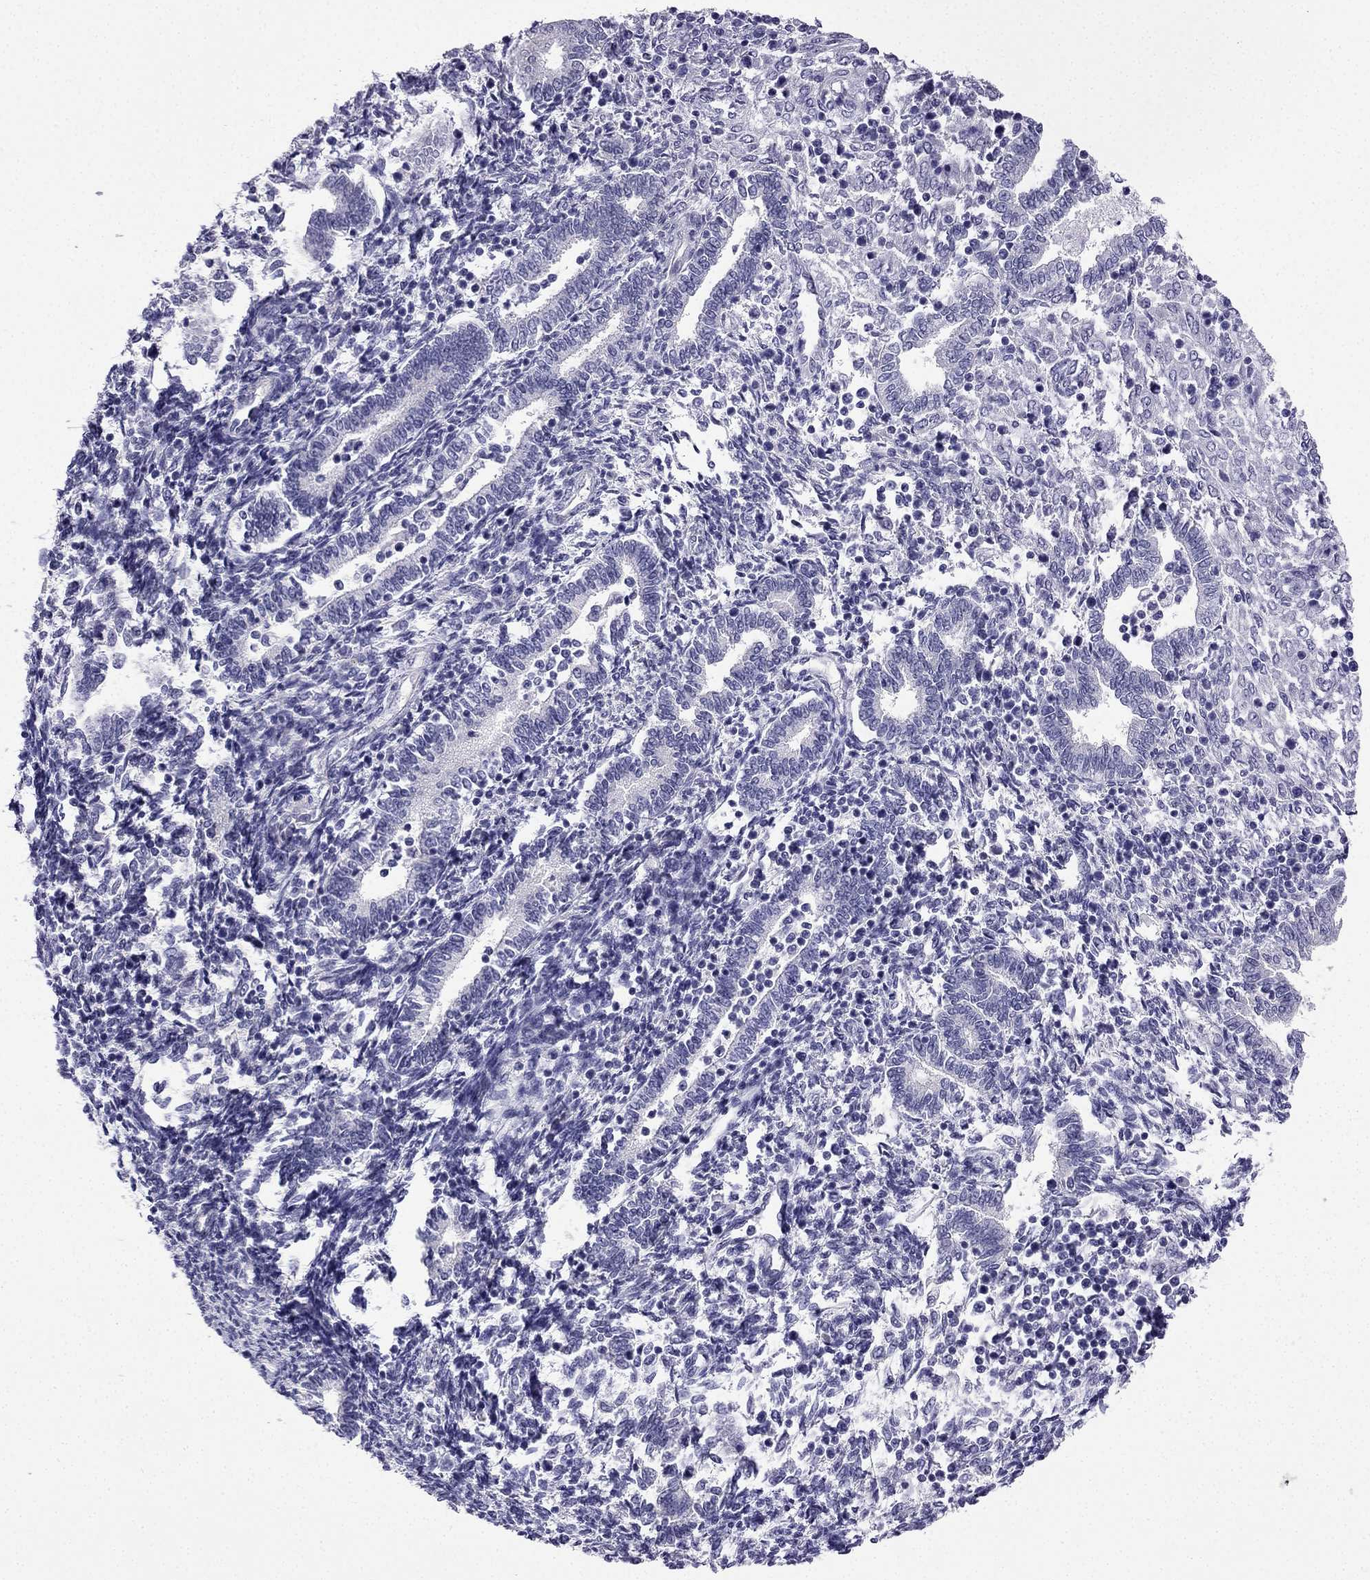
{"staining": {"intensity": "negative", "quantity": "none", "location": "none"}, "tissue": "endometrium", "cell_type": "Cells in endometrial stroma", "image_type": "normal", "snomed": [{"axis": "morphology", "description": "Normal tissue, NOS"}, {"axis": "topography", "description": "Endometrium"}], "caption": "This is an IHC histopathology image of benign human endometrium. There is no positivity in cells in endometrial stroma.", "gene": "KCNJ10", "patient": {"sex": "female", "age": 42}}